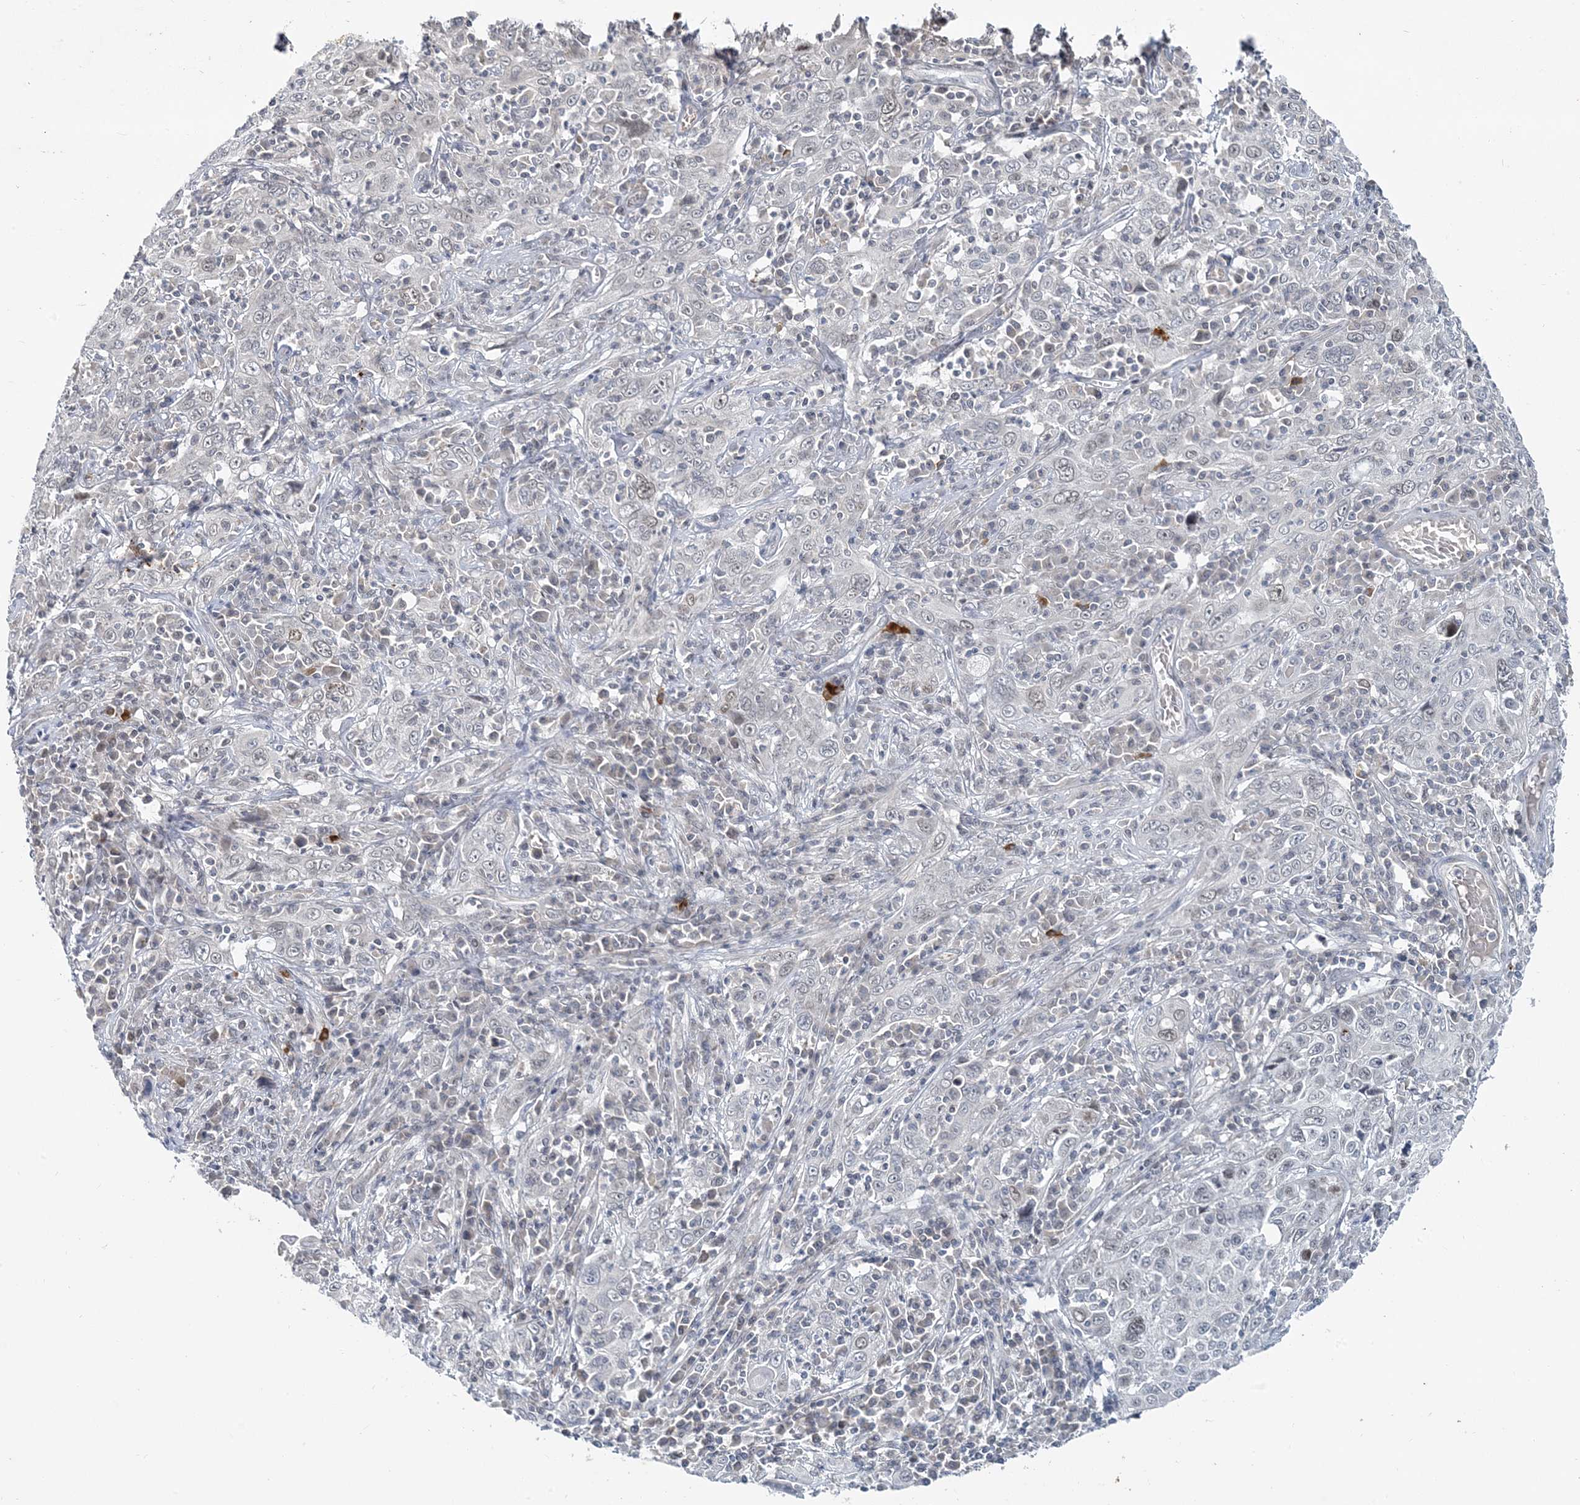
{"staining": {"intensity": "negative", "quantity": "none", "location": "none"}, "tissue": "cervical cancer", "cell_type": "Tumor cells", "image_type": "cancer", "snomed": [{"axis": "morphology", "description": "Squamous cell carcinoma, NOS"}, {"axis": "topography", "description": "Cervix"}], "caption": "Tumor cells are negative for brown protein staining in cervical squamous cell carcinoma.", "gene": "LEXM", "patient": {"sex": "female", "age": 46}}